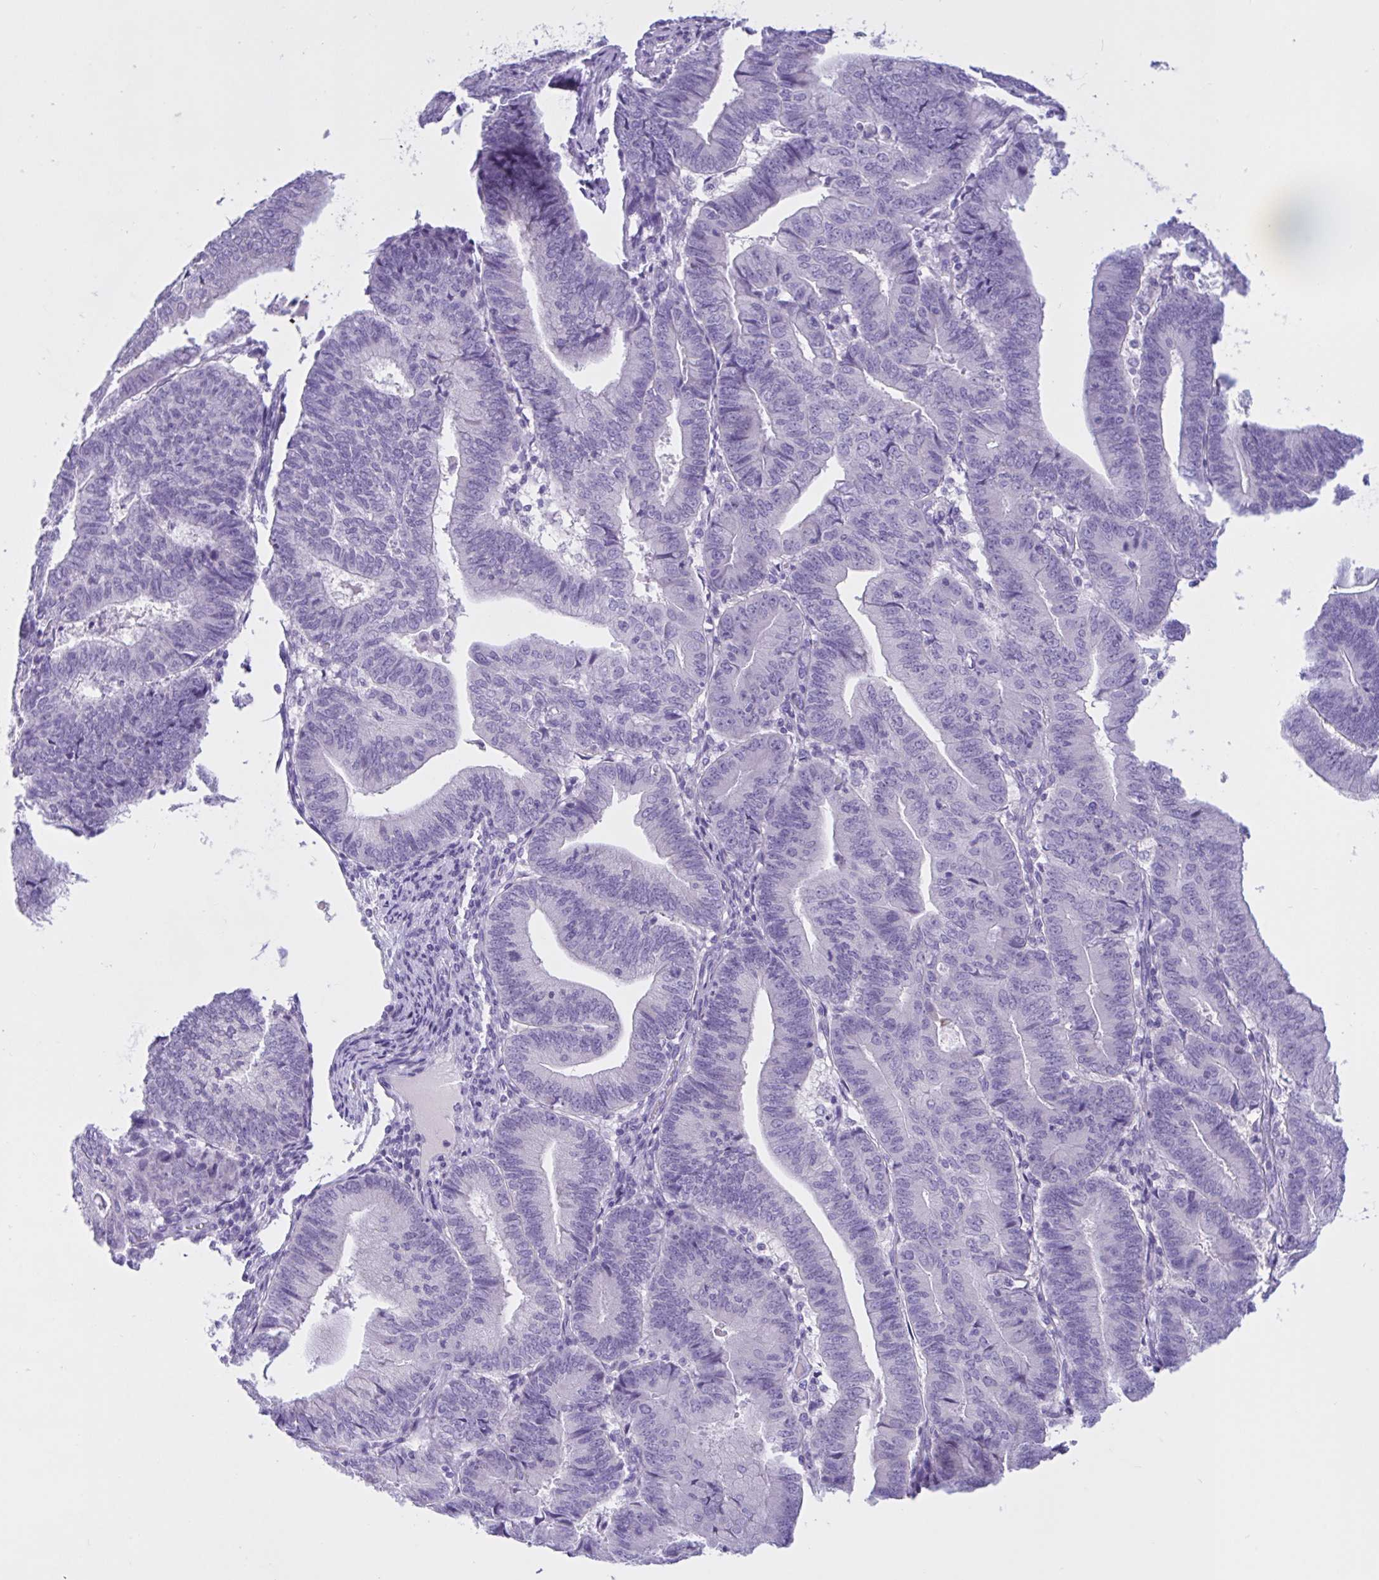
{"staining": {"intensity": "negative", "quantity": "none", "location": "none"}, "tissue": "endometrial cancer", "cell_type": "Tumor cells", "image_type": "cancer", "snomed": [{"axis": "morphology", "description": "Adenocarcinoma, NOS"}, {"axis": "topography", "description": "Endometrium"}], "caption": "IHC photomicrograph of human endometrial cancer (adenocarcinoma) stained for a protein (brown), which demonstrates no positivity in tumor cells.", "gene": "ZNF319", "patient": {"sex": "female", "age": 70}}